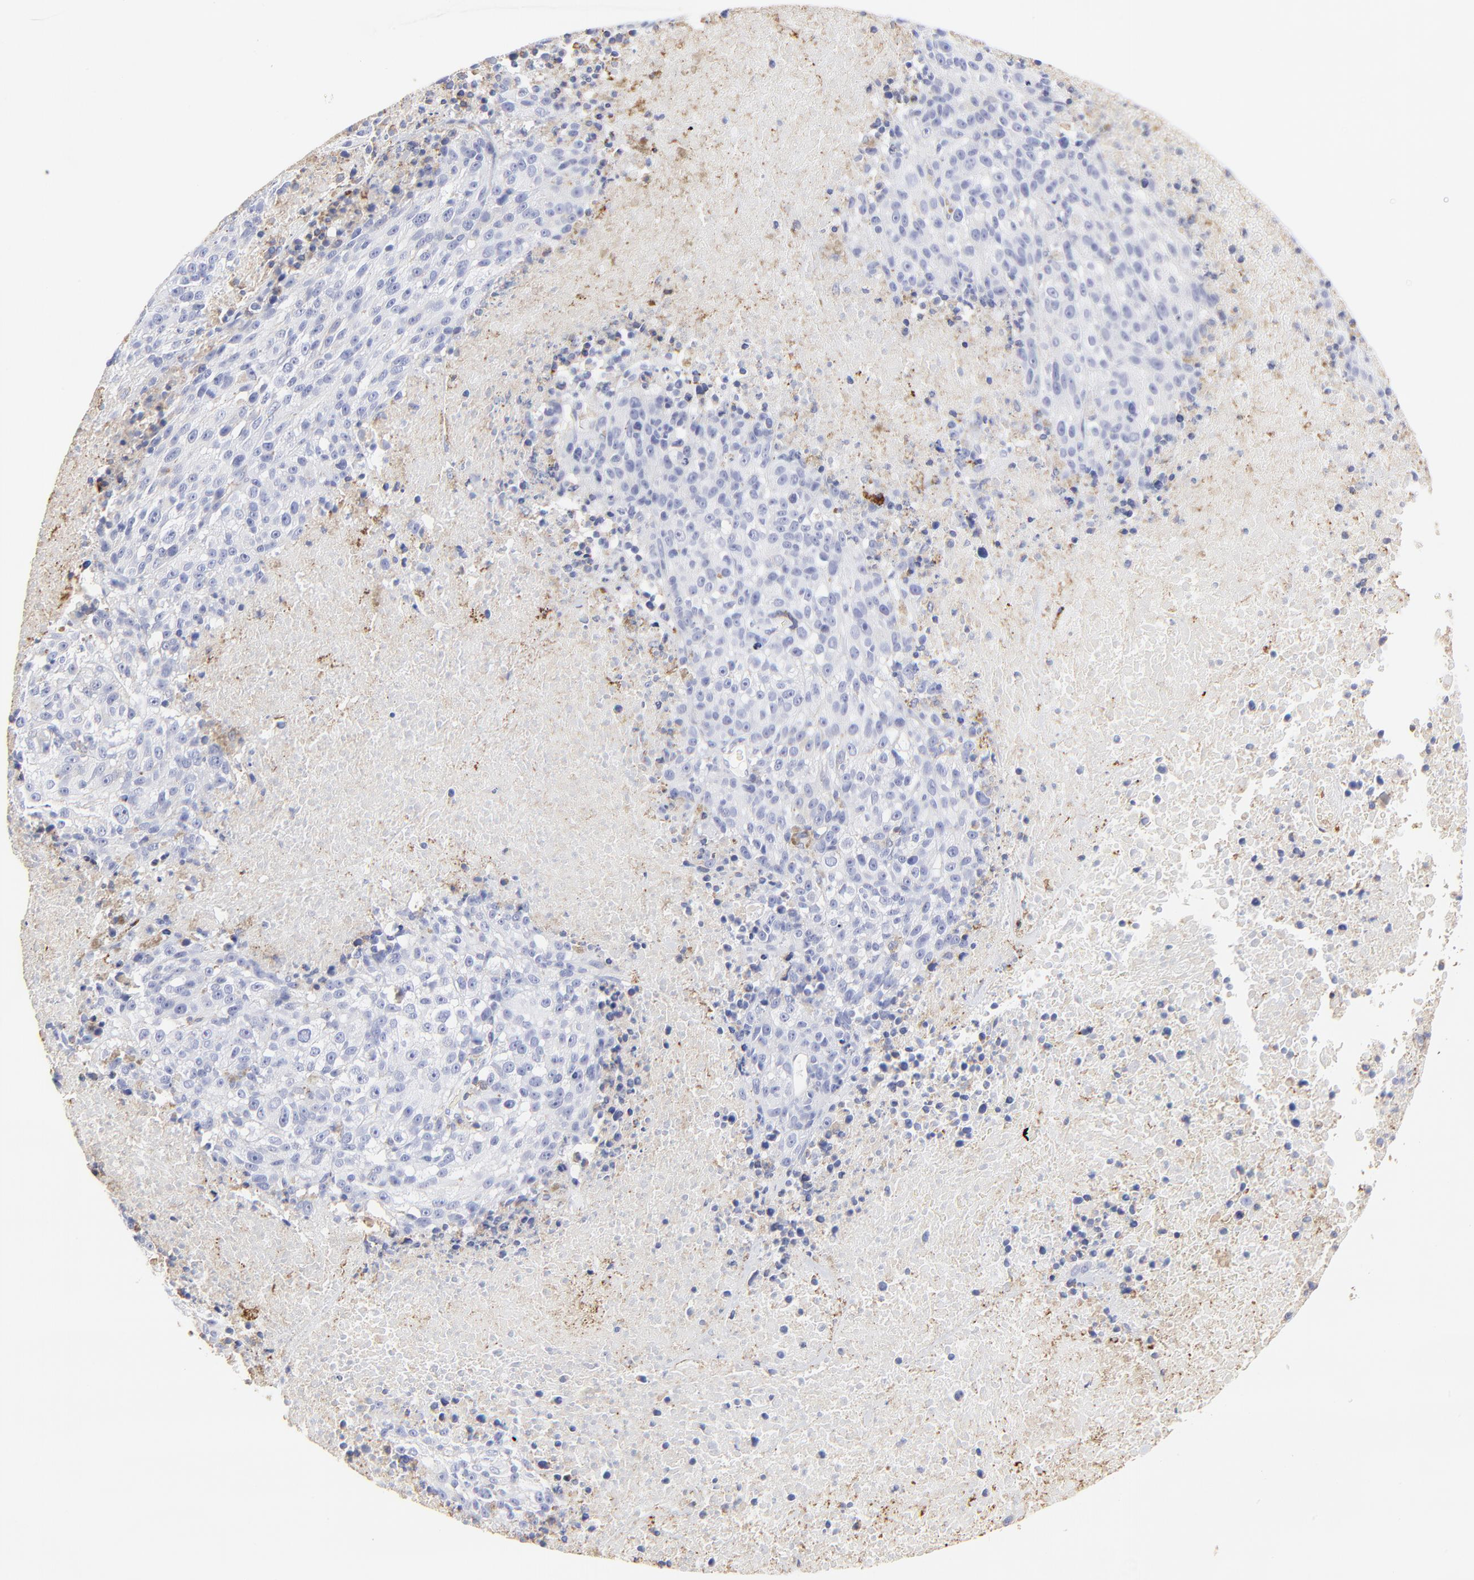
{"staining": {"intensity": "negative", "quantity": "none", "location": "none"}, "tissue": "melanoma", "cell_type": "Tumor cells", "image_type": "cancer", "snomed": [{"axis": "morphology", "description": "Malignant melanoma, Metastatic site"}, {"axis": "topography", "description": "Cerebral cortex"}], "caption": "Image shows no significant protein positivity in tumor cells of melanoma.", "gene": "ANXA6", "patient": {"sex": "female", "age": 52}}